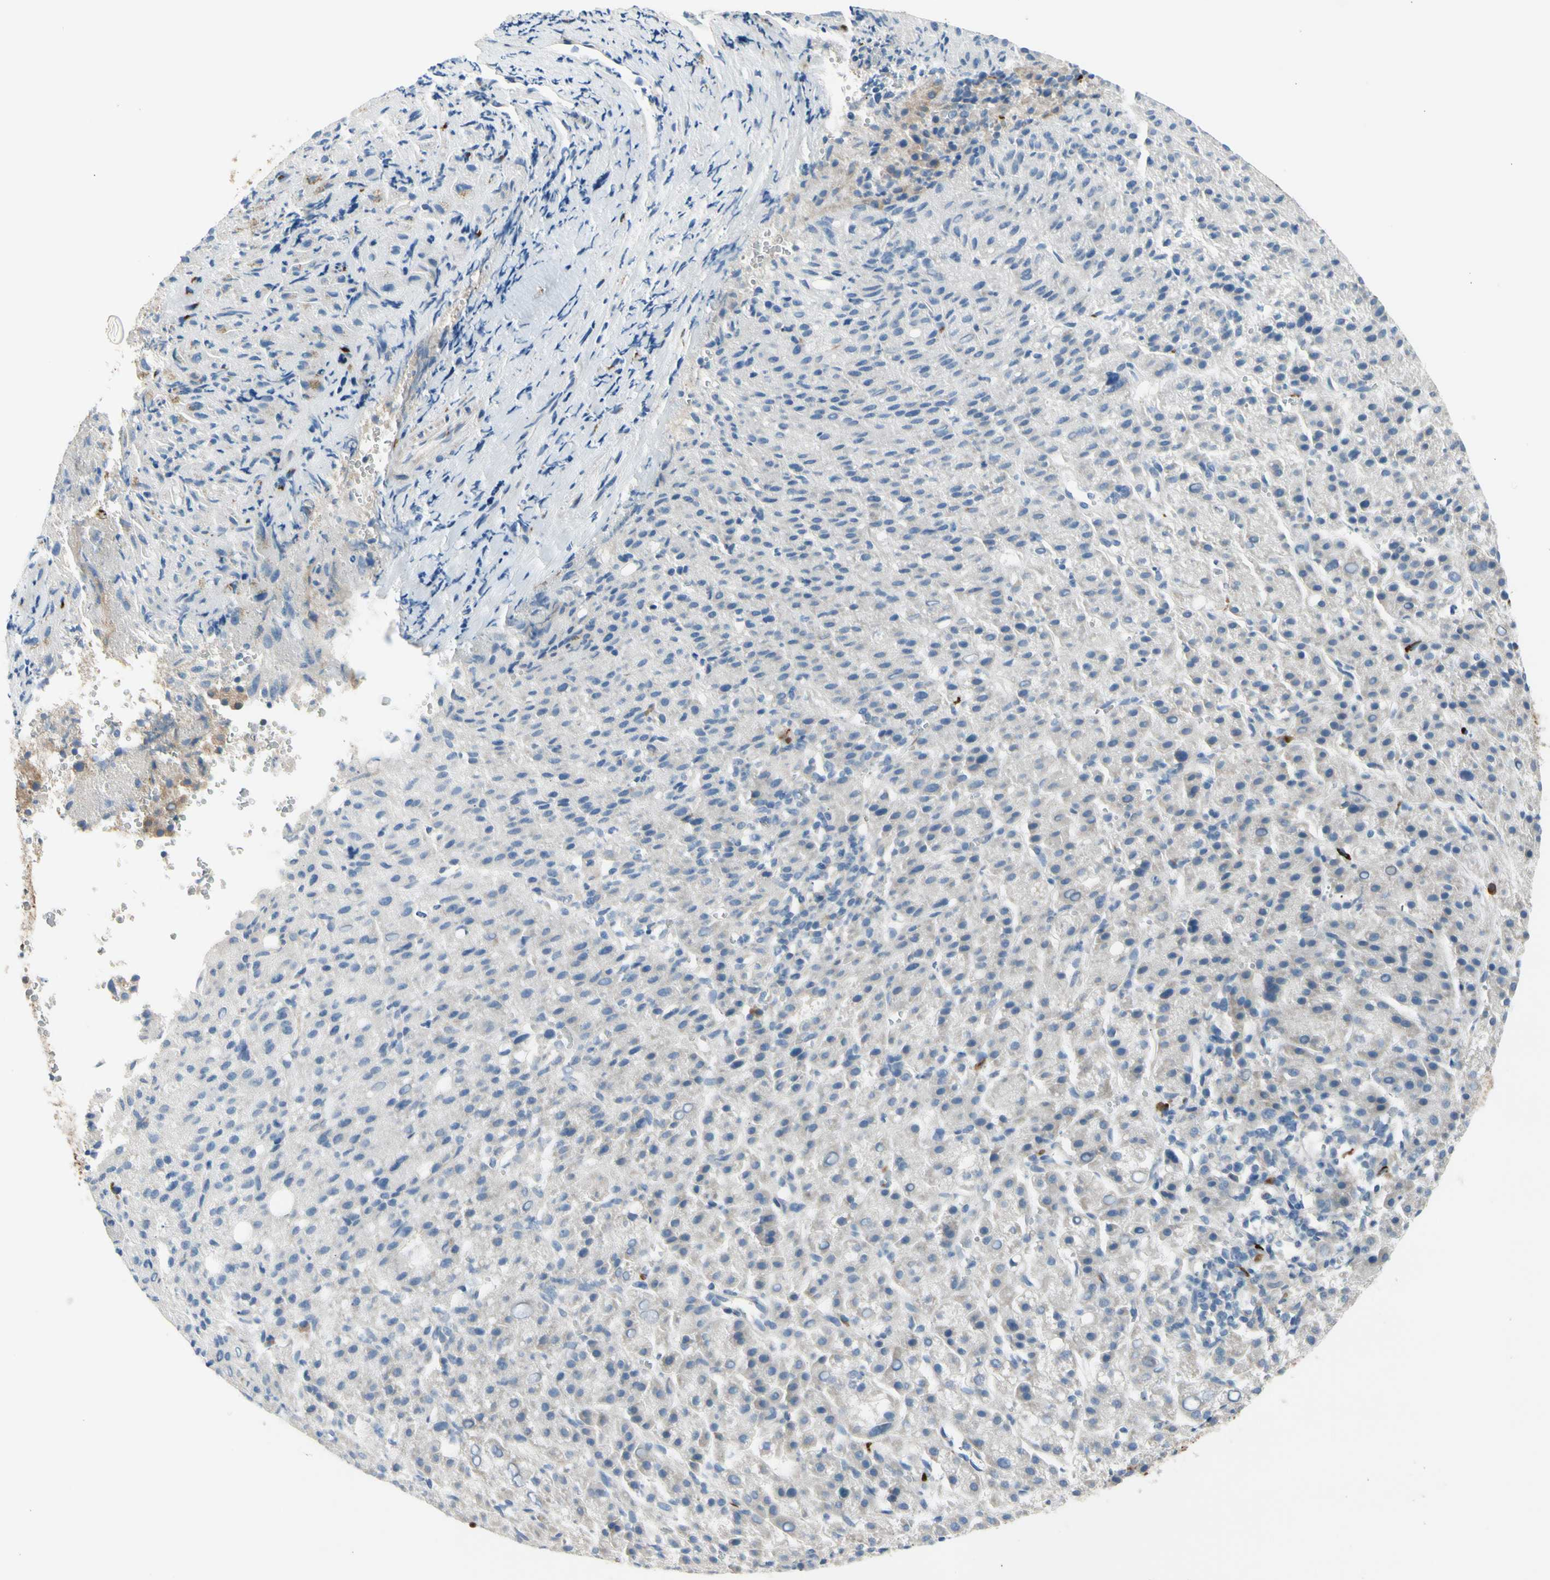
{"staining": {"intensity": "weak", "quantity": "<25%", "location": "cytoplasmic/membranous"}, "tissue": "liver cancer", "cell_type": "Tumor cells", "image_type": "cancer", "snomed": [{"axis": "morphology", "description": "Carcinoma, Hepatocellular, NOS"}, {"axis": "topography", "description": "Liver"}], "caption": "There is no significant staining in tumor cells of liver hepatocellular carcinoma. (DAB (3,3'-diaminobenzidine) immunohistochemistry, high magnification).", "gene": "GALNT5", "patient": {"sex": "female", "age": 58}}